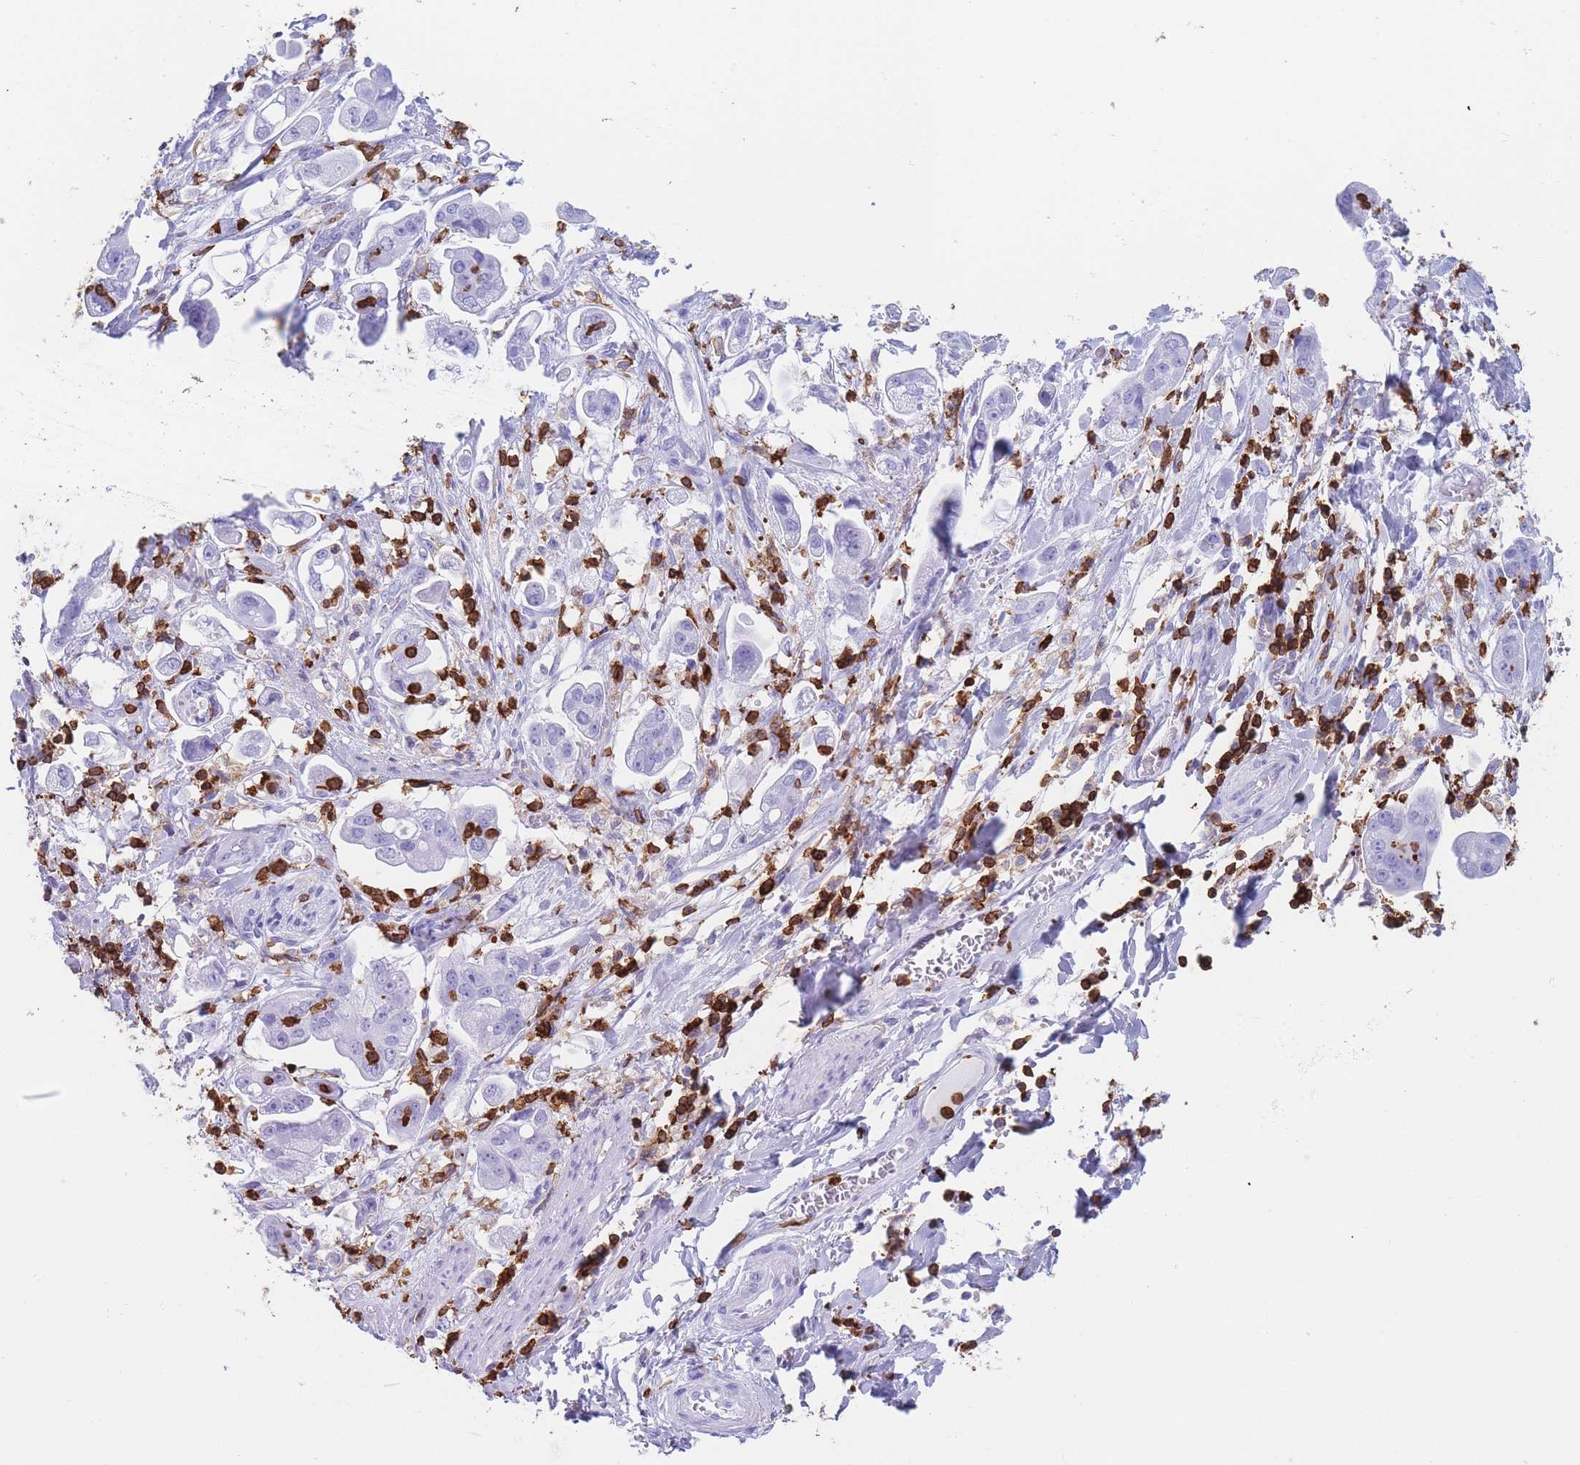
{"staining": {"intensity": "negative", "quantity": "none", "location": "none"}, "tissue": "stomach cancer", "cell_type": "Tumor cells", "image_type": "cancer", "snomed": [{"axis": "morphology", "description": "Adenocarcinoma, NOS"}, {"axis": "topography", "description": "Stomach"}], "caption": "Tumor cells are negative for brown protein staining in stomach adenocarcinoma.", "gene": "CORO1A", "patient": {"sex": "male", "age": 62}}